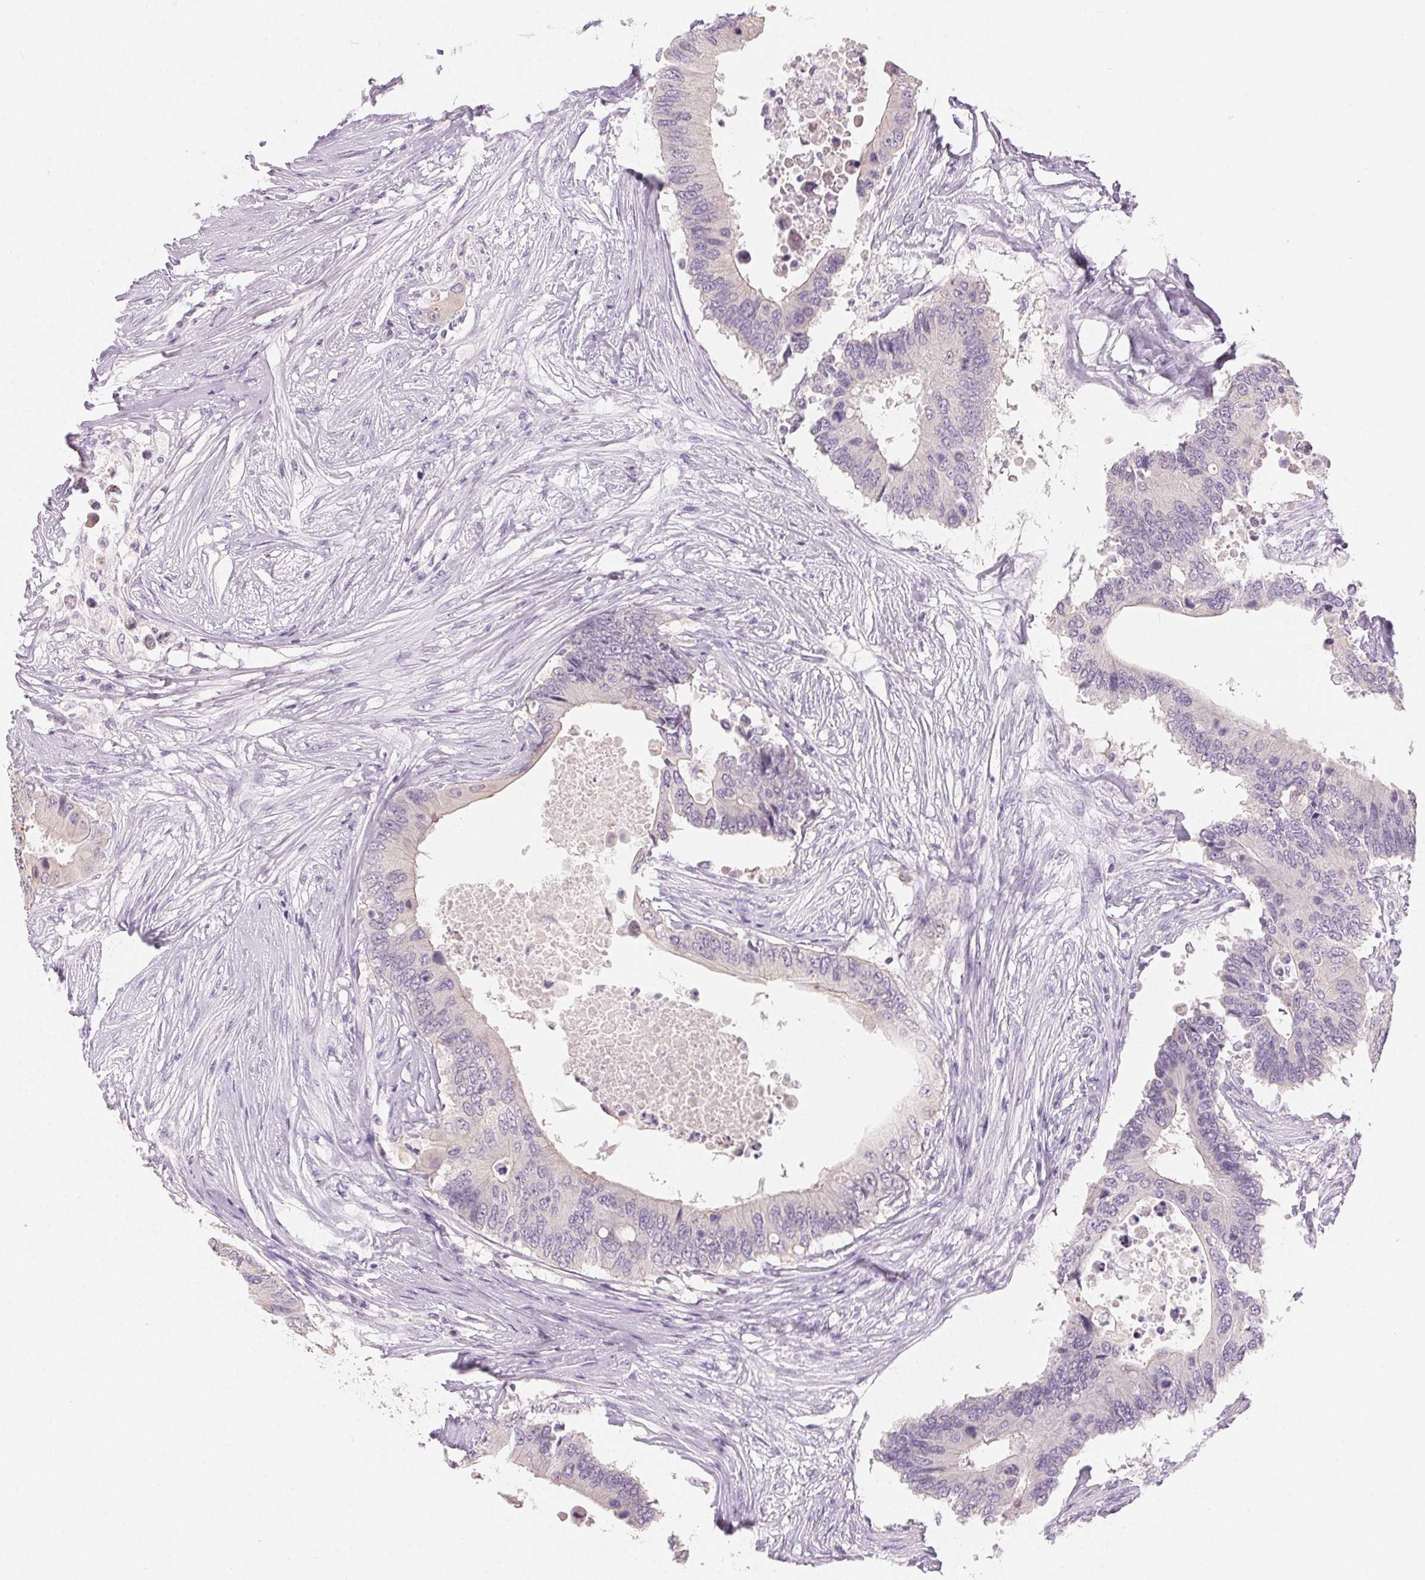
{"staining": {"intensity": "negative", "quantity": "none", "location": "none"}, "tissue": "colorectal cancer", "cell_type": "Tumor cells", "image_type": "cancer", "snomed": [{"axis": "morphology", "description": "Adenocarcinoma, NOS"}, {"axis": "topography", "description": "Colon"}], "caption": "An IHC micrograph of adenocarcinoma (colorectal) is shown. There is no staining in tumor cells of adenocarcinoma (colorectal).", "gene": "SFTPD", "patient": {"sex": "male", "age": 71}}